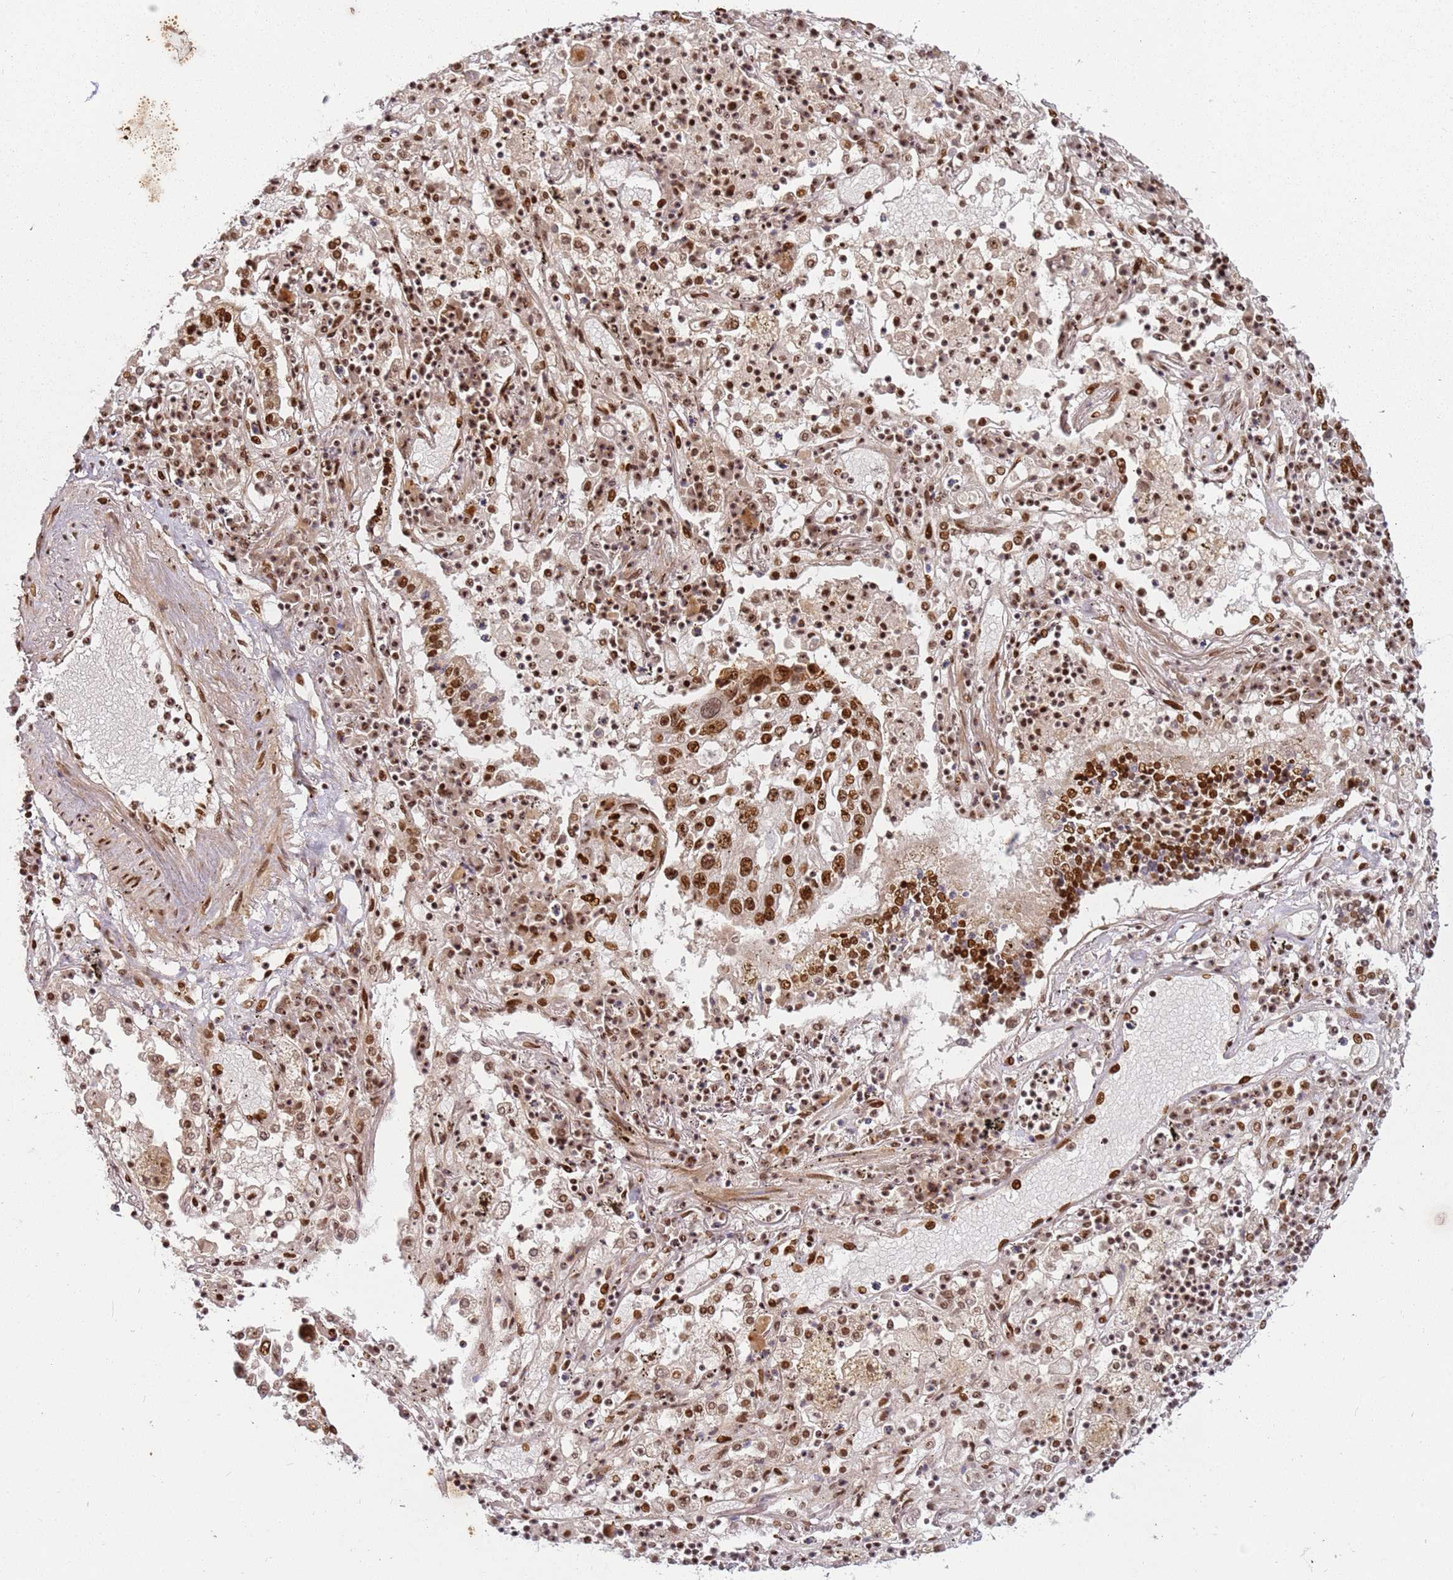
{"staining": {"intensity": "strong", "quantity": ">75%", "location": "nuclear"}, "tissue": "lung cancer", "cell_type": "Tumor cells", "image_type": "cancer", "snomed": [{"axis": "morphology", "description": "Squamous cell carcinoma, NOS"}, {"axis": "topography", "description": "Lung"}], "caption": "Human lung cancer stained with a brown dye displays strong nuclear positive expression in approximately >75% of tumor cells.", "gene": "TENT4A", "patient": {"sex": "male", "age": 65}}